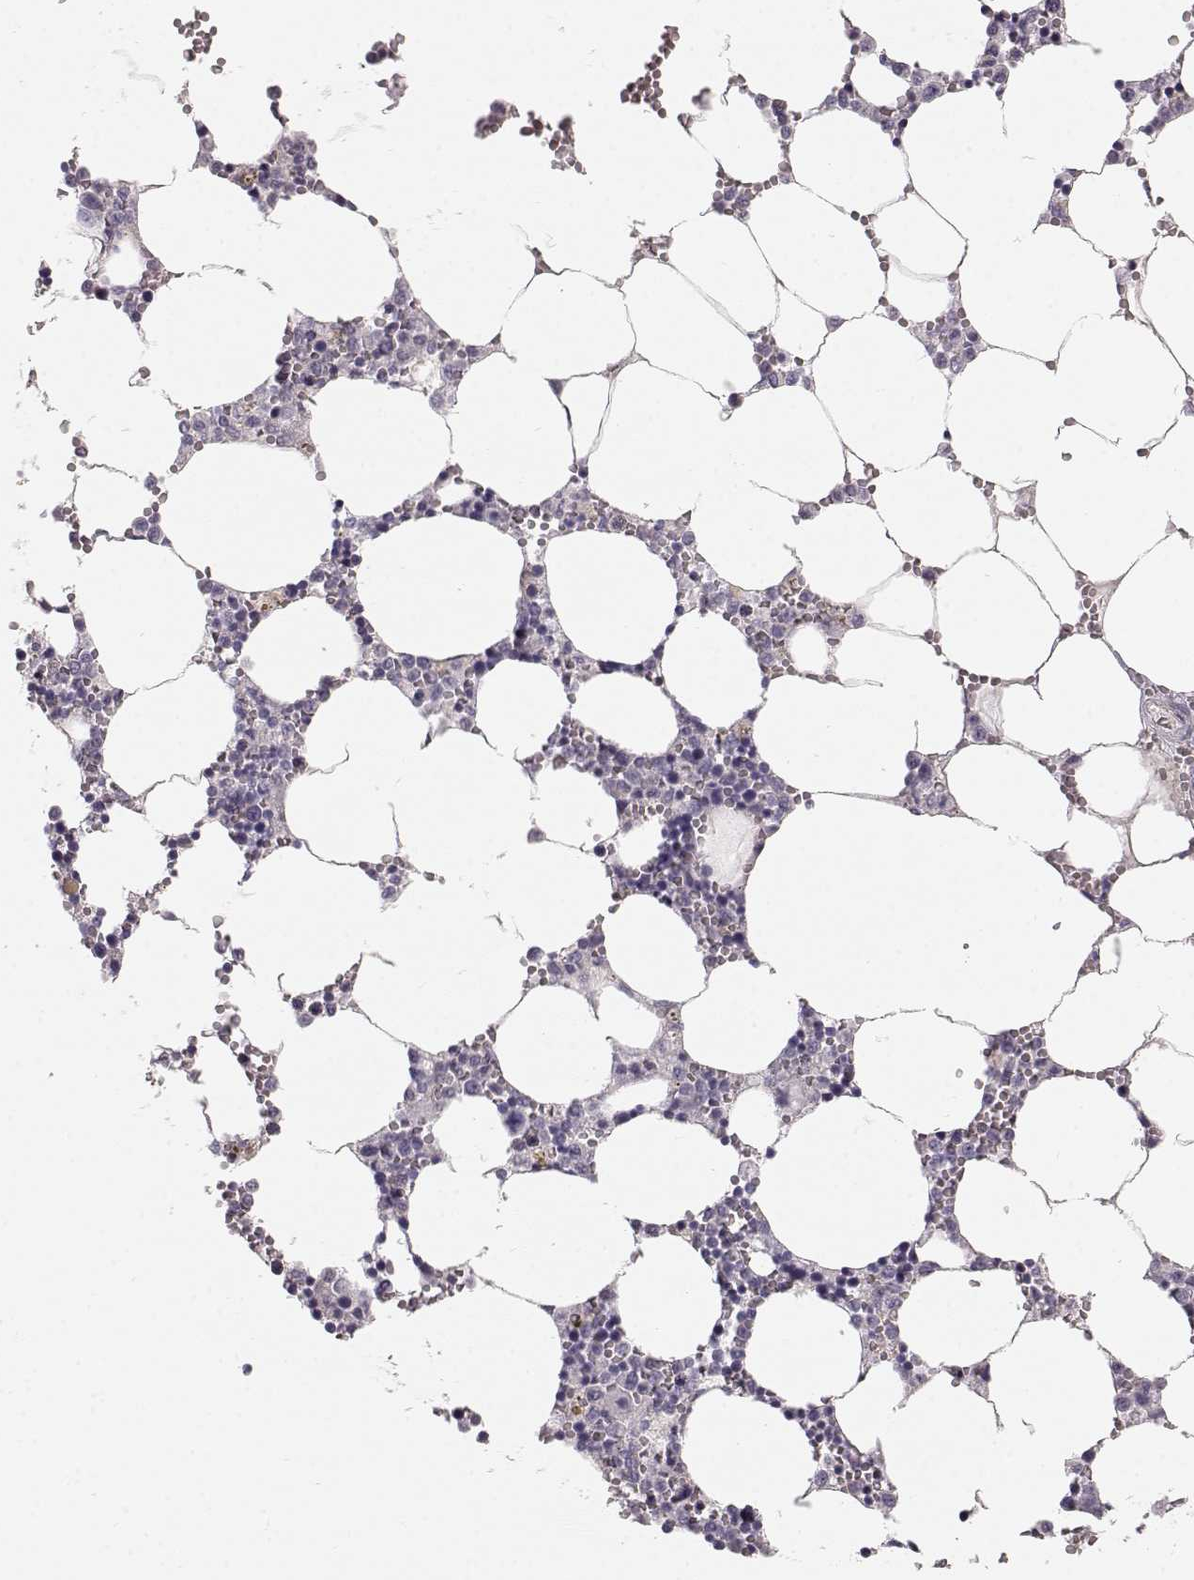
{"staining": {"intensity": "negative", "quantity": "none", "location": "none"}, "tissue": "bone marrow", "cell_type": "Hematopoietic cells", "image_type": "normal", "snomed": [{"axis": "morphology", "description": "Normal tissue, NOS"}, {"axis": "topography", "description": "Bone marrow"}], "caption": "Protein analysis of benign bone marrow shows no significant expression in hematopoietic cells.", "gene": "KRTAP16", "patient": {"sex": "female", "age": 64}}